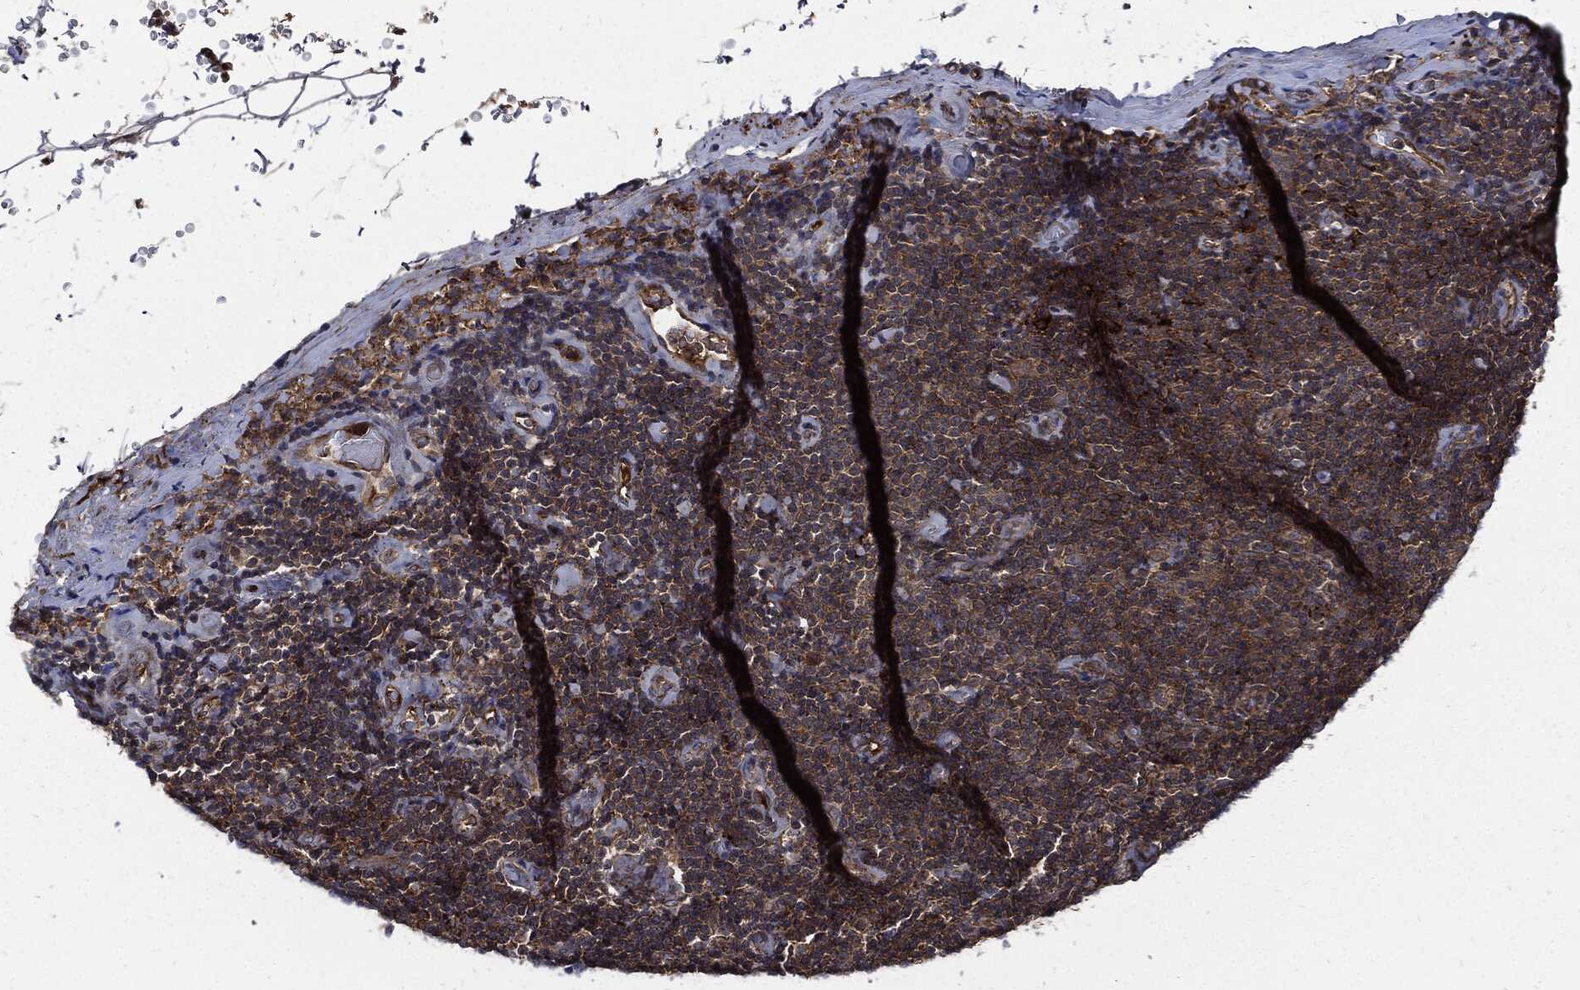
{"staining": {"intensity": "strong", "quantity": "25%-75%", "location": "cytoplasmic/membranous"}, "tissue": "lymphoma", "cell_type": "Tumor cells", "image_type": "cancer", "snomed": [{"axis": "morphology", "description": "Malignant lymphoma, non-Hodgkin's type, Low grade"}, {"axis": "topography", "description": "Lymph node"}], "caption": "Lymphoma stained for a protein (brown) shows strong cytoplasmic/membranous positive staining in about 25%-75% of tumor cells.", "gene": "CLU", "patient": {"sex": "male", "age": 81}}